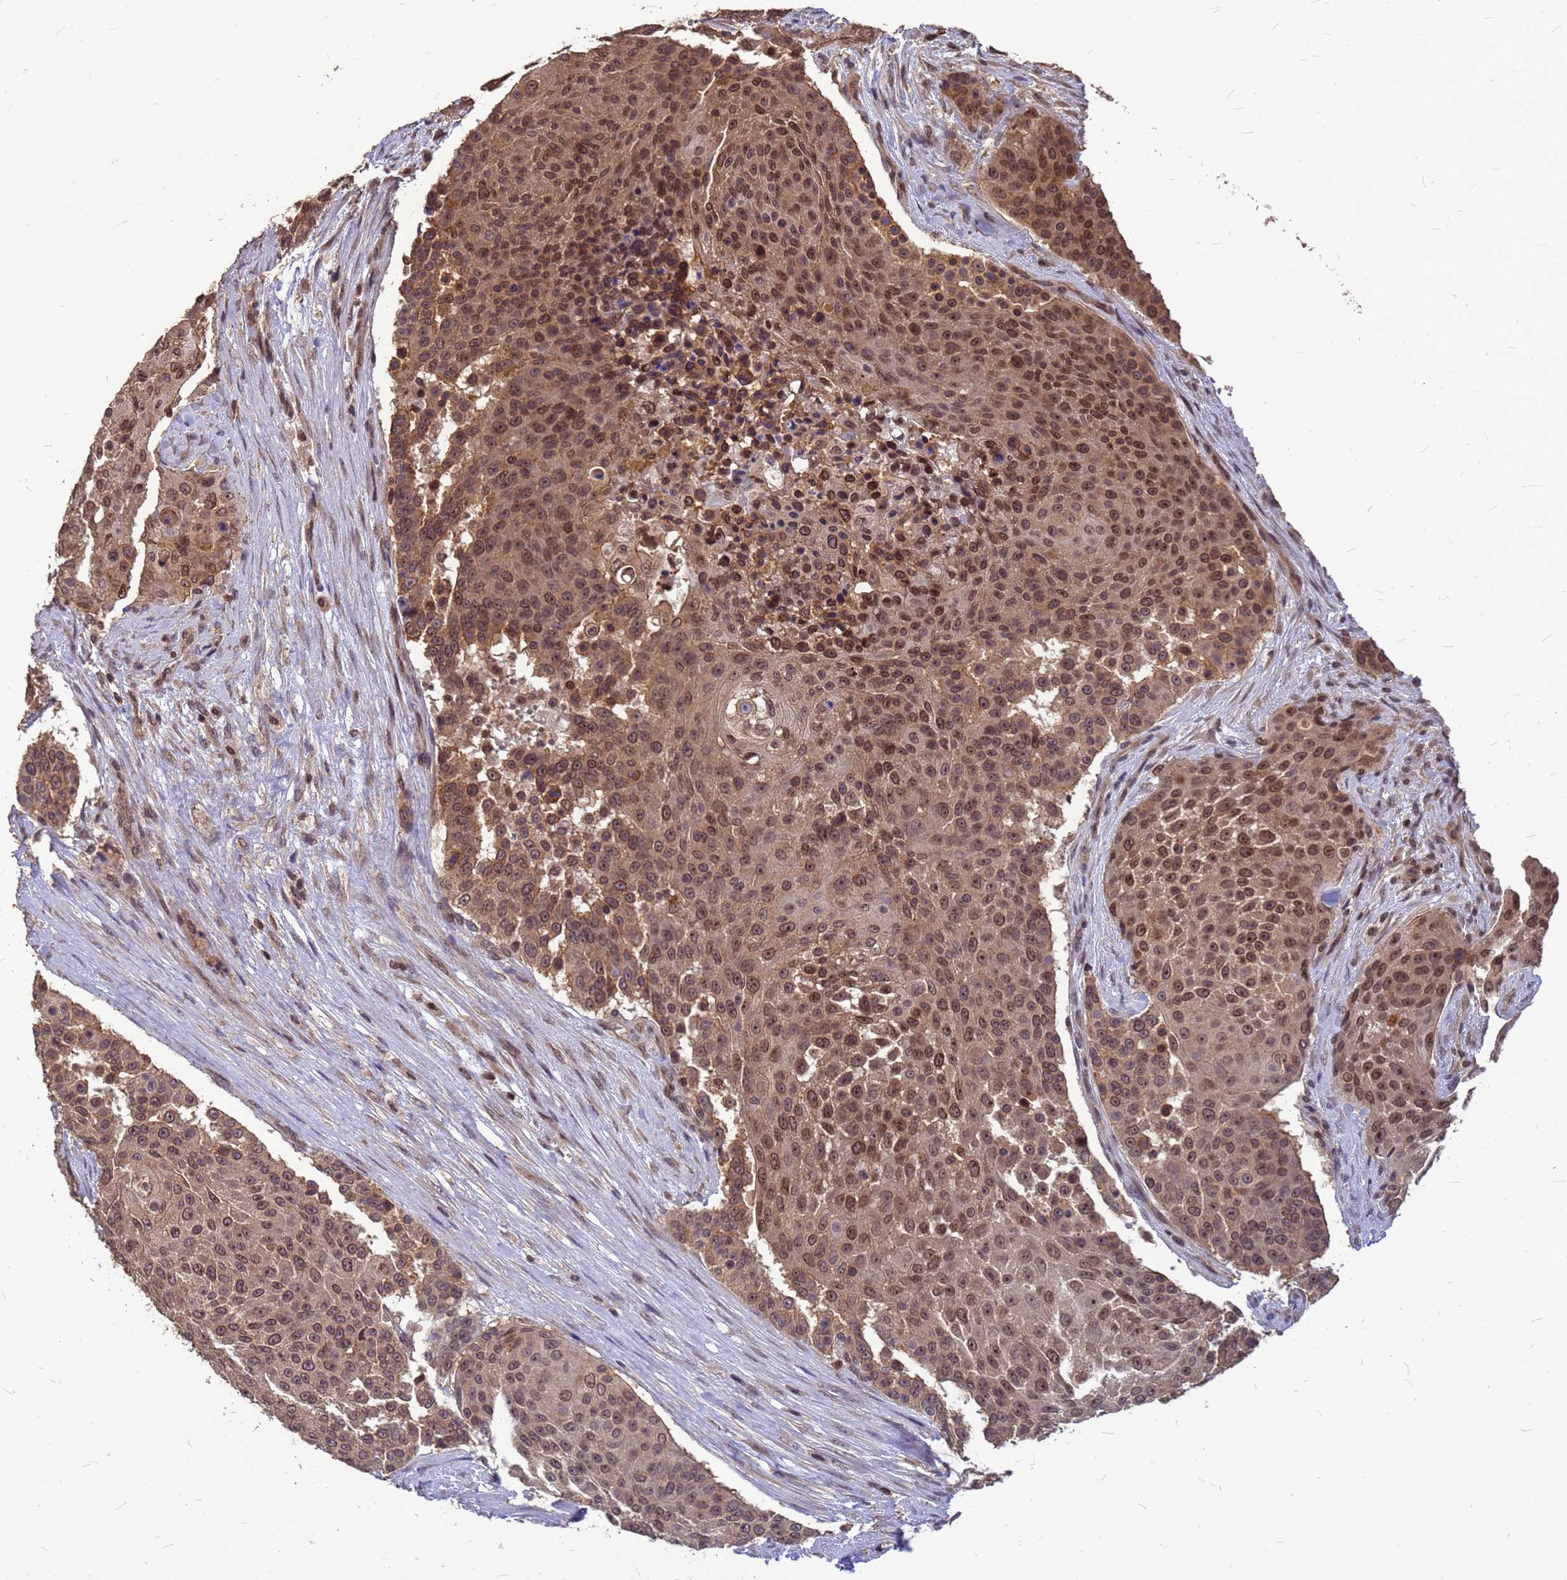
{"staining": {"intensity": "moderate", "quantity": ">75%", "location": "cytoplasmic/membranous,nuclear"}, "tissue": "urothelial cancer", "cell_type": "Tumor cells", "image_type": "cancer", "snomed": [{"axis": "morphology", "description": "Urothelial carcinoma, High grade"}, {"axis": "topography", "description": "Urinary bladder"}], "caption": "Brown immunohistochemical staining in human urothelial cancer demonstrates moderate cytoplasmic/membranous and nuclear positivity in about >75% of tumor cells. The staining was performed using DAB to visualize the protein expression in brown, while the nuclei were stained in blue with hematoxylin (Magnification: 20x).", "gene": "C1orf35", "patient": {"sex": "female", "age": 63}}